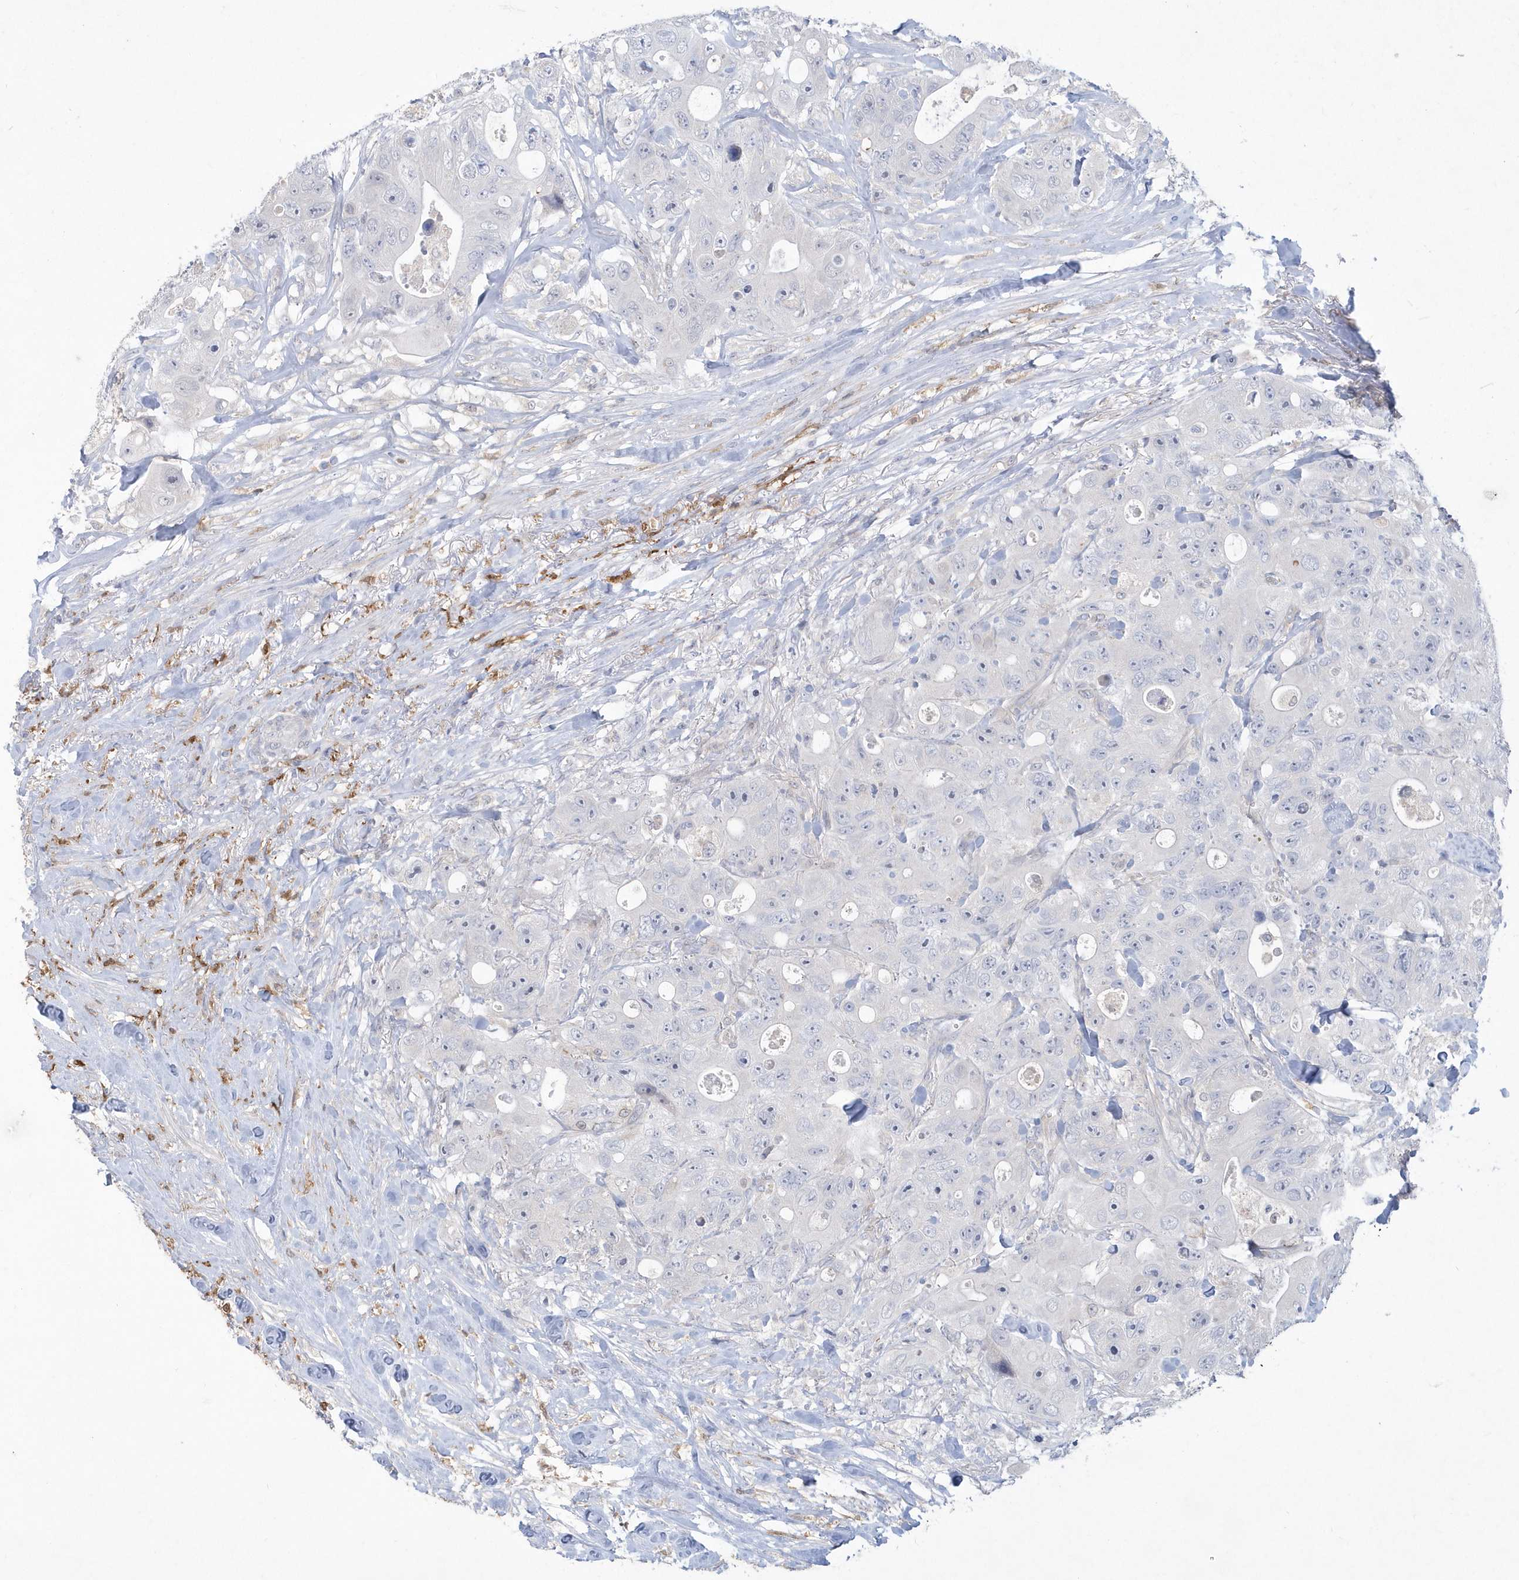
{"staining": {"intensity": "negative", "quantity": "none", "location": "none"}, "tissue": "colorectal cancer", "cell_type": "Tumor cells", "image_type": "cancer", "snomed": [{"axis": "morphology", "description": "Adenocarcinoma, NOS"}, {"axis": "topography", "description": "Colon"}], "caption": "Photomicrograph shows no significant protein expression in tumor cells of colorectal cancer (adenocarcinoma).", "gene": "TSPEAR", "patient": {"sex": "female", "age": 46}}